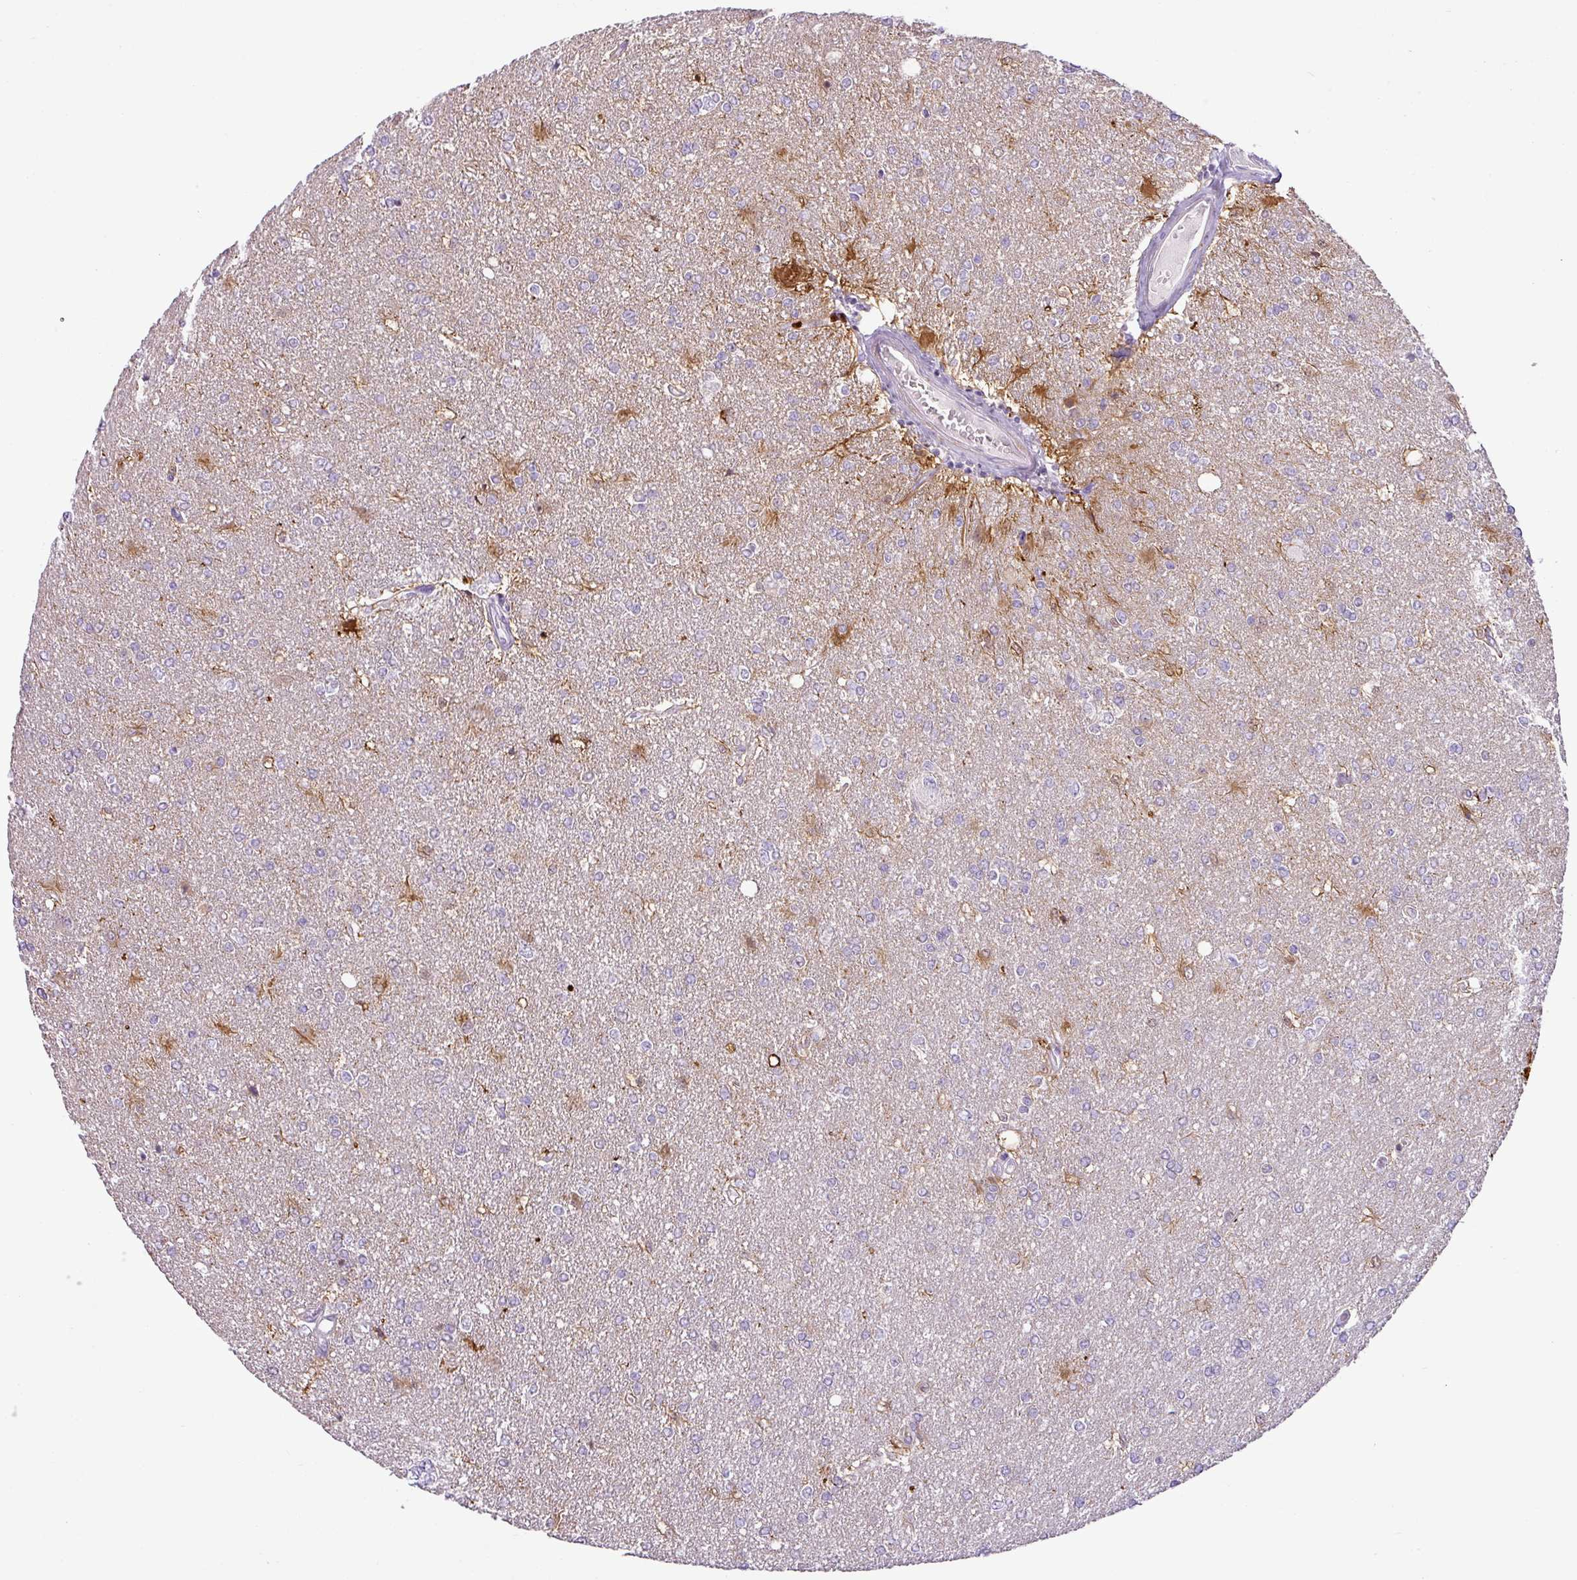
{"staining": {"intensity": "moderate", "quantity": "25%-75%", "location": "cytoplasmic/membranous"}, "tissue": "glioma", "cell_type": "Tumor cells", "image_type": "cancer", "snomed": [{"axis": "morphology", "description": "Glioma, malignant, High grade"}, {"axis": "topography", "description": "Brain"}], "caption": "Human glioma stained for a protein (brown) shows moderate cytoplasmic/membranous positive expression in about 25%-75% of tumor cells.", "gene": "HMCN2", "patient": {"sex": "male", "age": 67}}